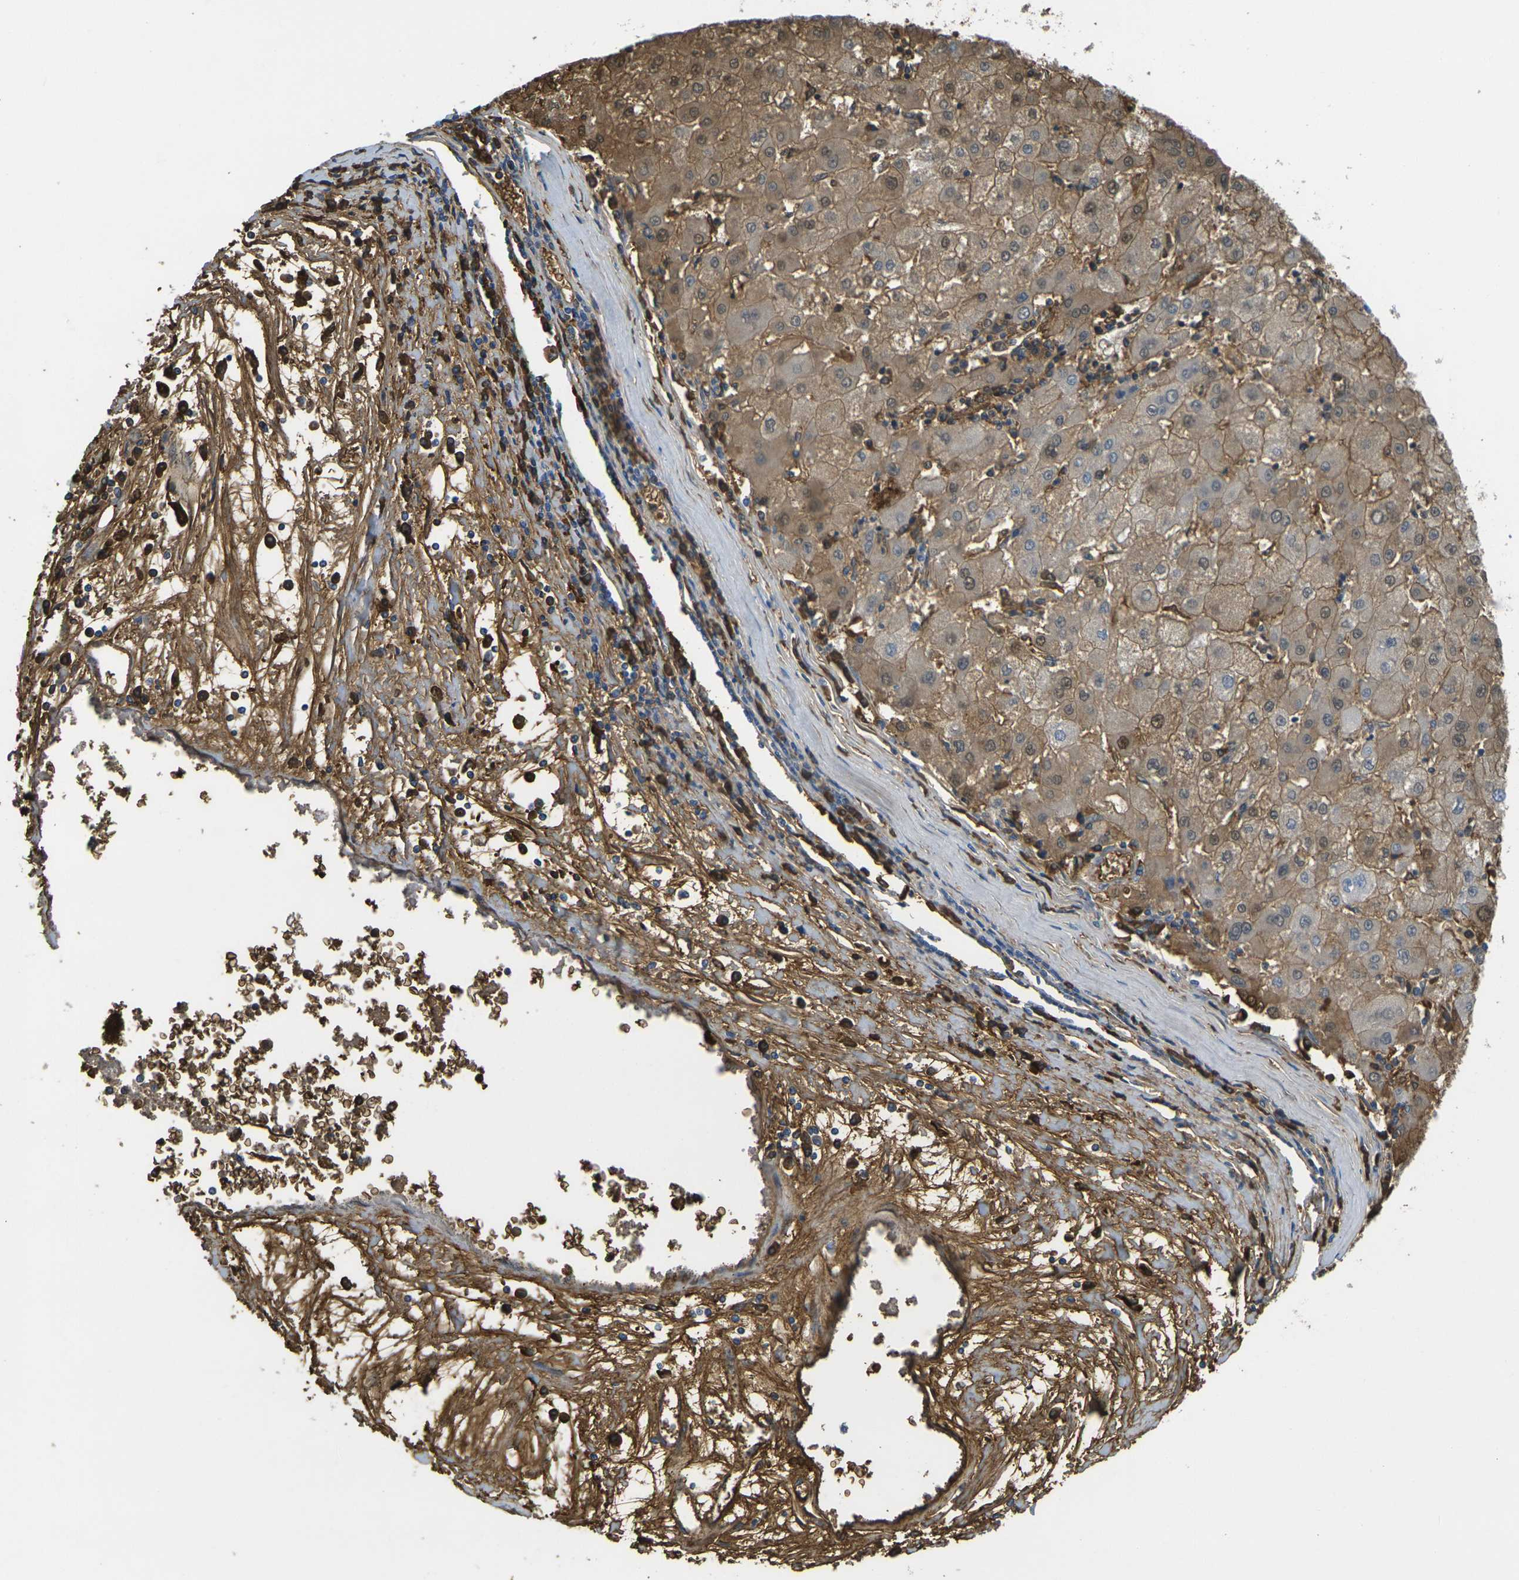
{"staining": {"intensity": "moderate", "quantity": ">75%", "location": "cytoplasmic/membranous,nuclear"}, "tissue": "liver cancer", "cell_type": "Tumor cells", "image_type": "cancer", "snomed": [{"axis": "morphology", "description": "Carcinoma, Hepatocellular, NOS"}, {"axis": "topography", "description": "Liver"}], "caption": "Immunohistochemistry (IHC) photomicrograph of neoplastic tissue: liver hepatocellular carcinoma stained using IHC displays medium levels of moderate protein expression localized specifically in the cytoplasmic/membranous and nuclear of tumor cells, appearing as a cytoplasmic/membranous and nuclear brown color.", "gene": "PLCD1", "patient": {"sex": "male", "age": 72}}